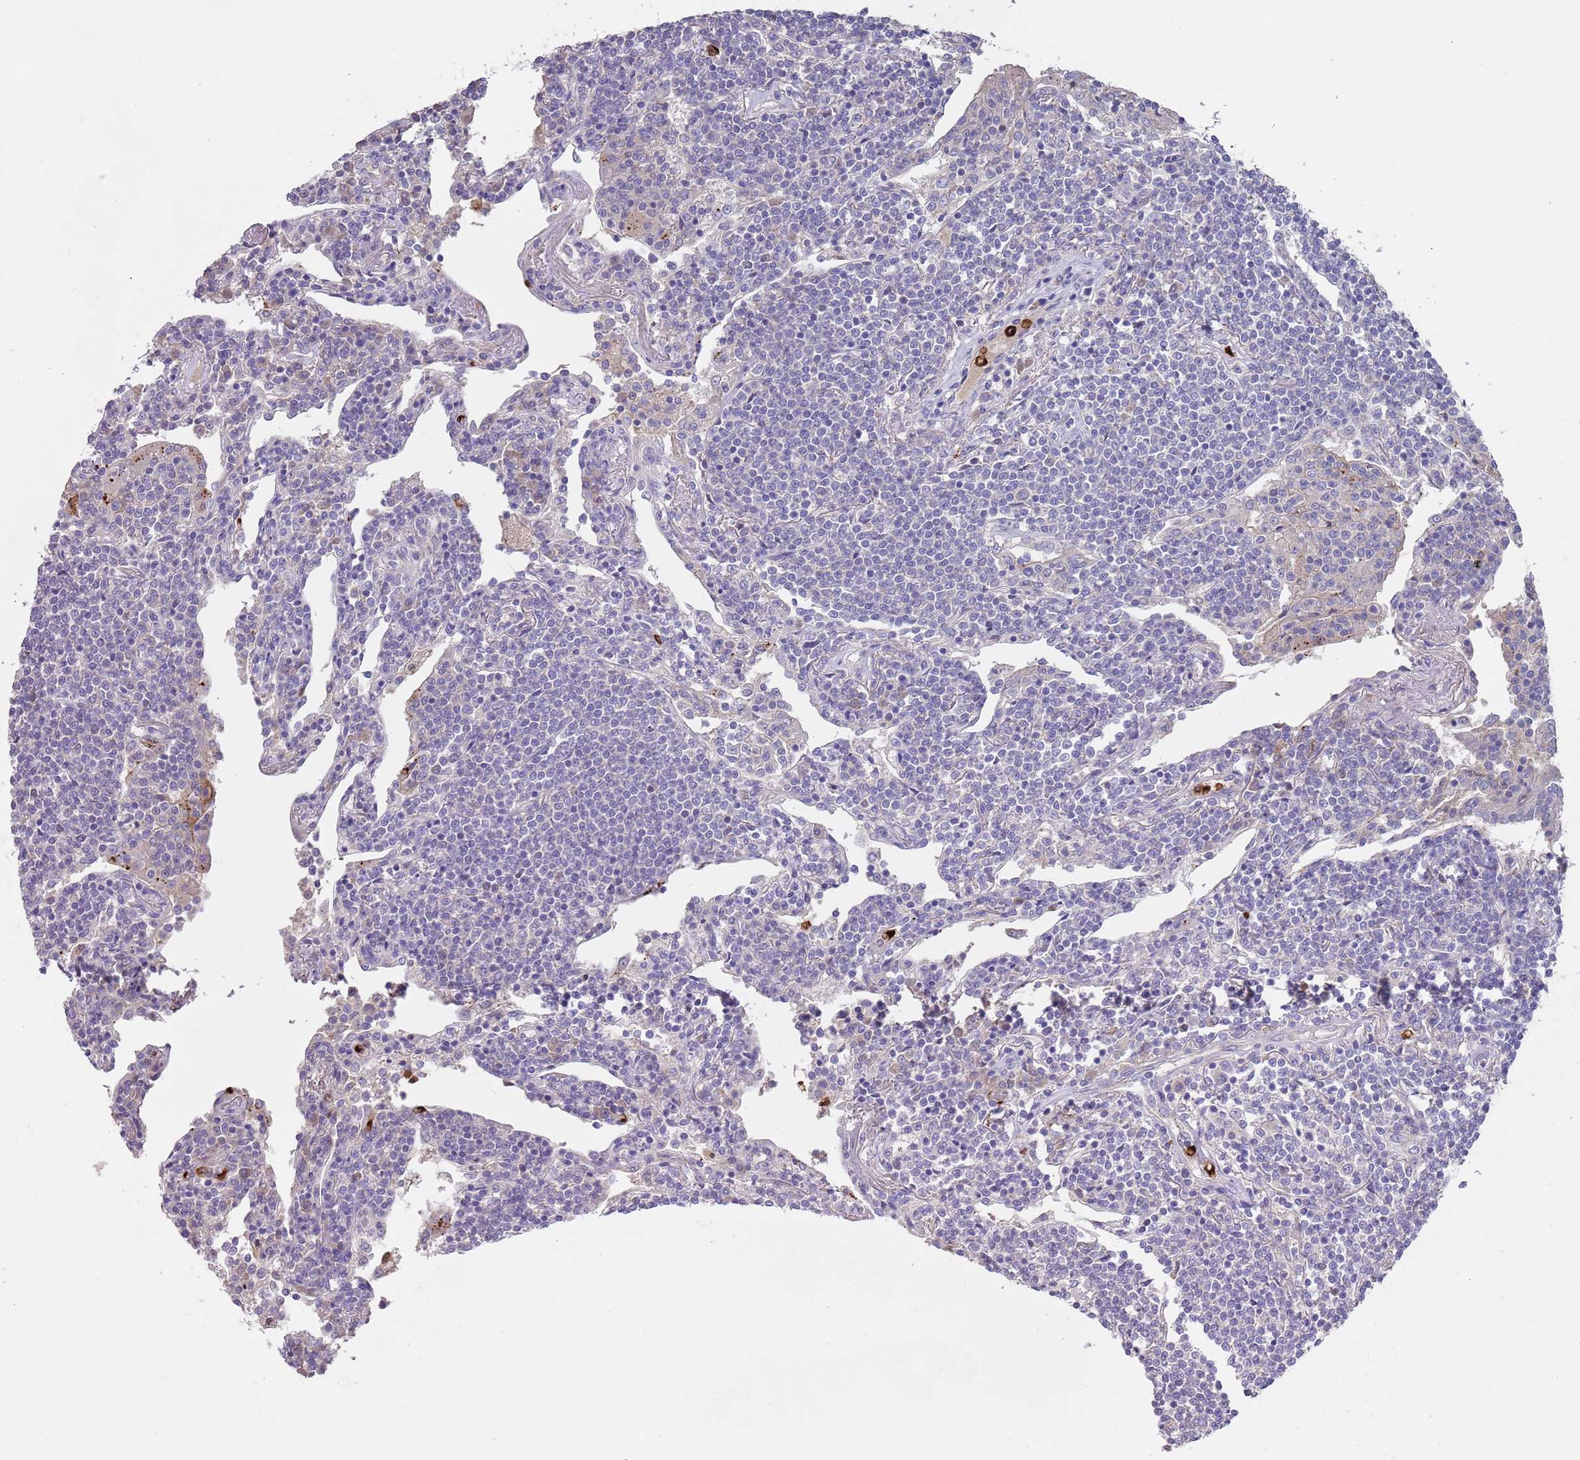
{"staining": {"intensity": "negative", "quantity": "none", "location": "none"}, "tissue": "lymphoma", "cell_type": "Tumor cells", "image_type": "cancer", "snomed": [{"axis": "morphology", "description": "Malignant lymphoma, non-Hodgkin's type, Low grade"}, {"axis": "topography", "description": "Lung"}], "caption": "This is an immunohistochemistry (IHC) histopathology image of human low-grade malignant lymphoma, non-Hodgkin's type. There is no staining in tumor cells.", "gene": "TMEM251", "patient": {"sex": "female", "age": 71}}